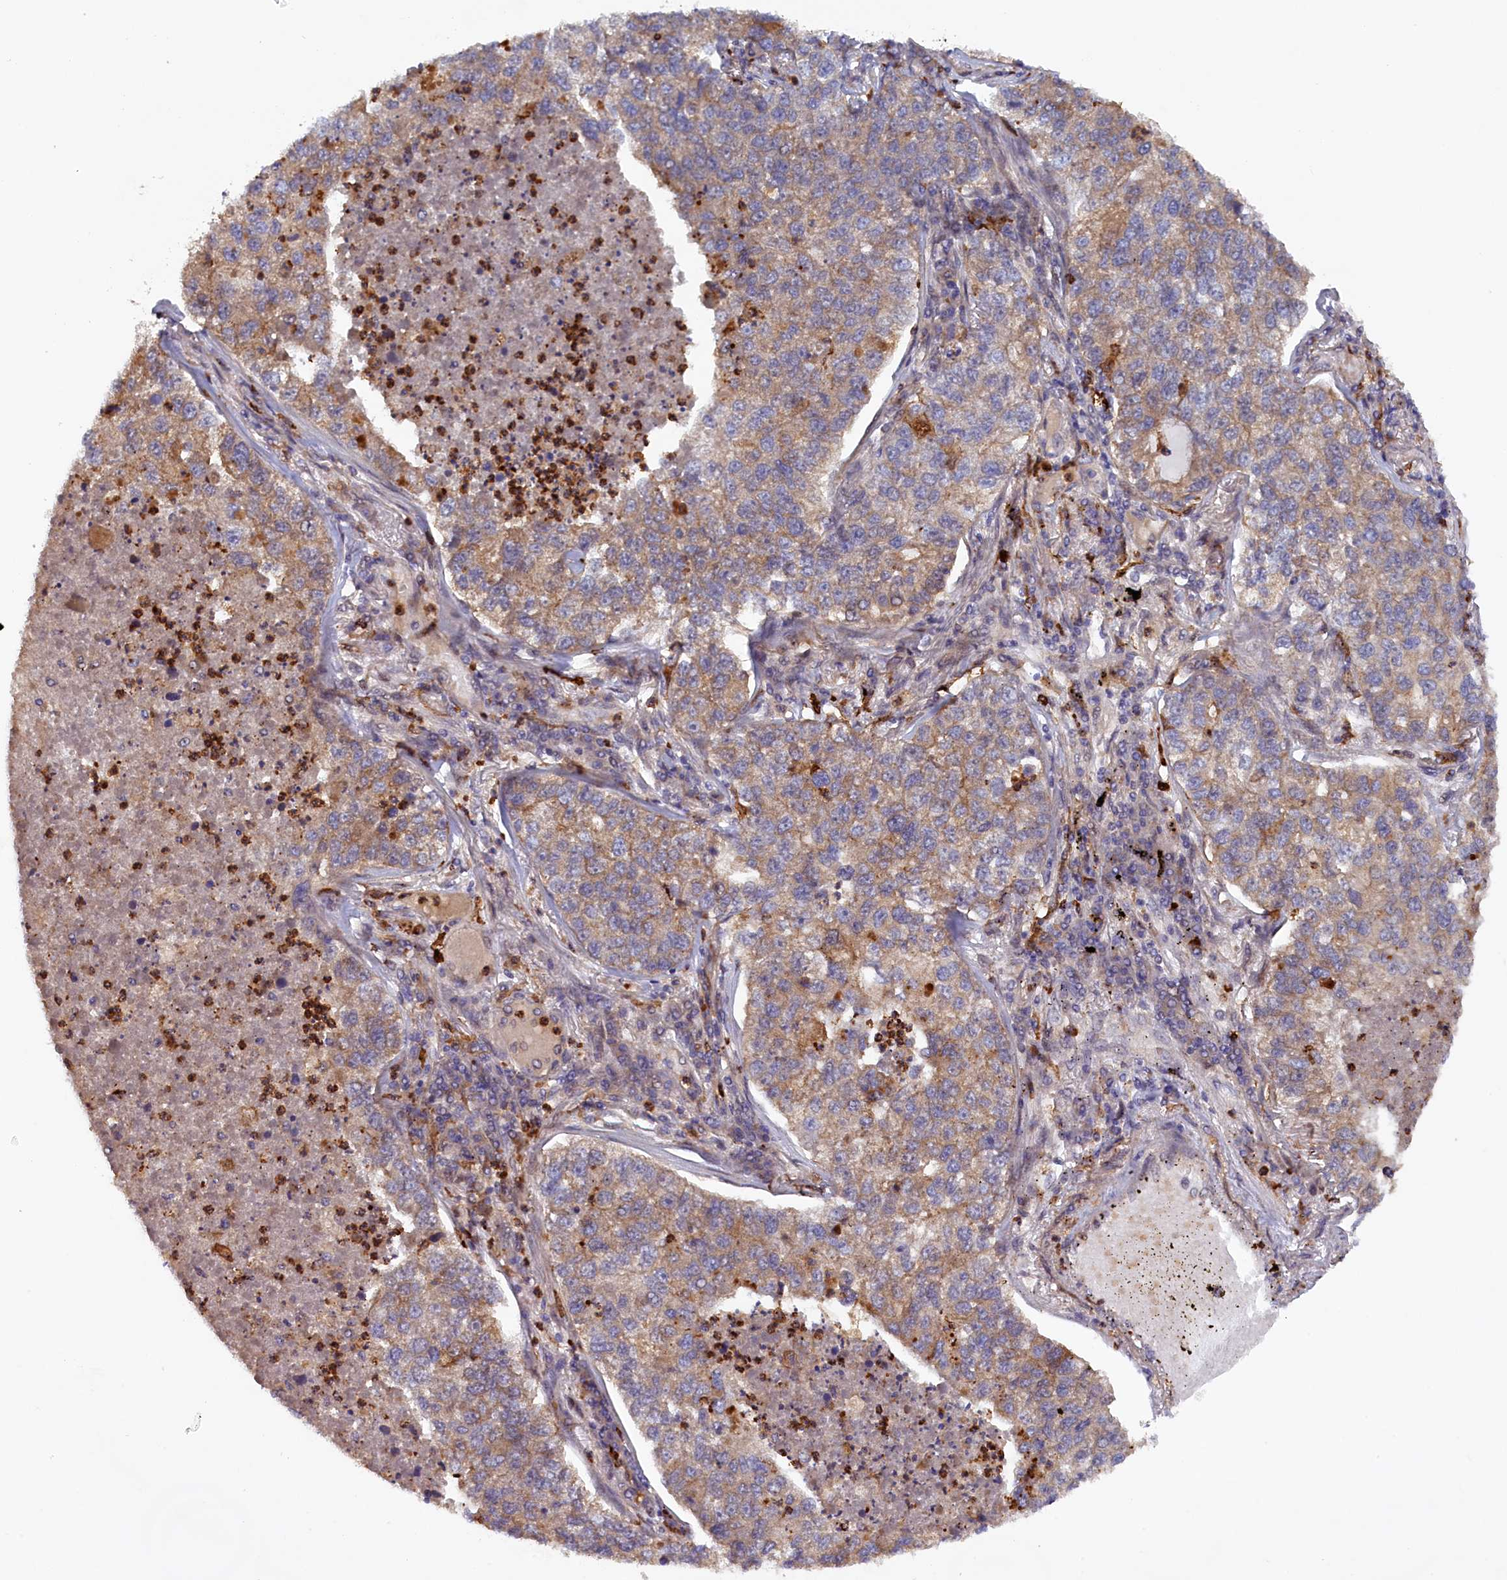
{"staining": {"intensity": "weak", "quantity": "25%-75%", "location": "cytoplasmic/membranous"}, "tissue": "lung cancer", "cell_type": "Tumor cells", "image_type": "cancer", "snomed": [{"axis": "morphology", "description": "Adenocarcinoma, NOS"}, {"axis": "topography", "description": "Lung"}], "caption": "Protein staining of lung cancer tissue exhibits weak cytoplasmic/membranous staining in about 25%-75% of tumor cells.", "gene": "FERMT1", "patient": {"sex": "male", "age": 49}}